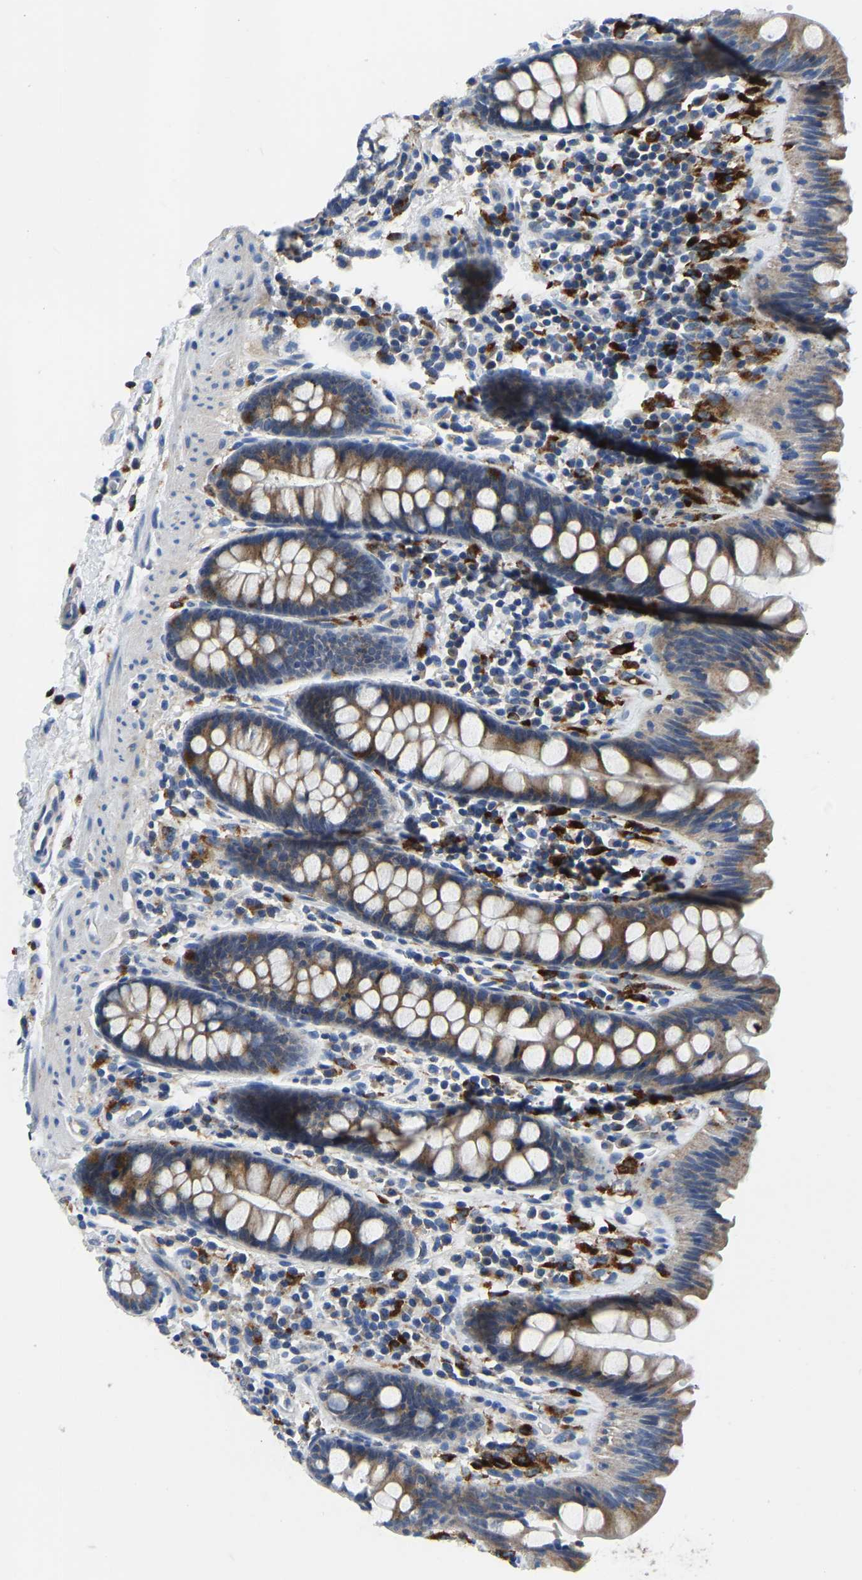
{"staining": {"intensity": "negative", "quantity": "none", "location": "none"}, "tissue": "colon", "cell_type": "Endothelial cells", "image_type": "normal", "snomed": [{"axis": "morphology", "description": "Normal tissue, NOS"}, {"axis": "topography", "description": "Colon"}], "caption": "Immunohistochemistry (IHC) photomicrograph of benign colon: human colon stained with DAB displays no significant protein staining in endothelial cells. Nuclei are stained in blue.", "gene": "ATP6V1E1", "patient": {"sex": "female", "age": 80}}